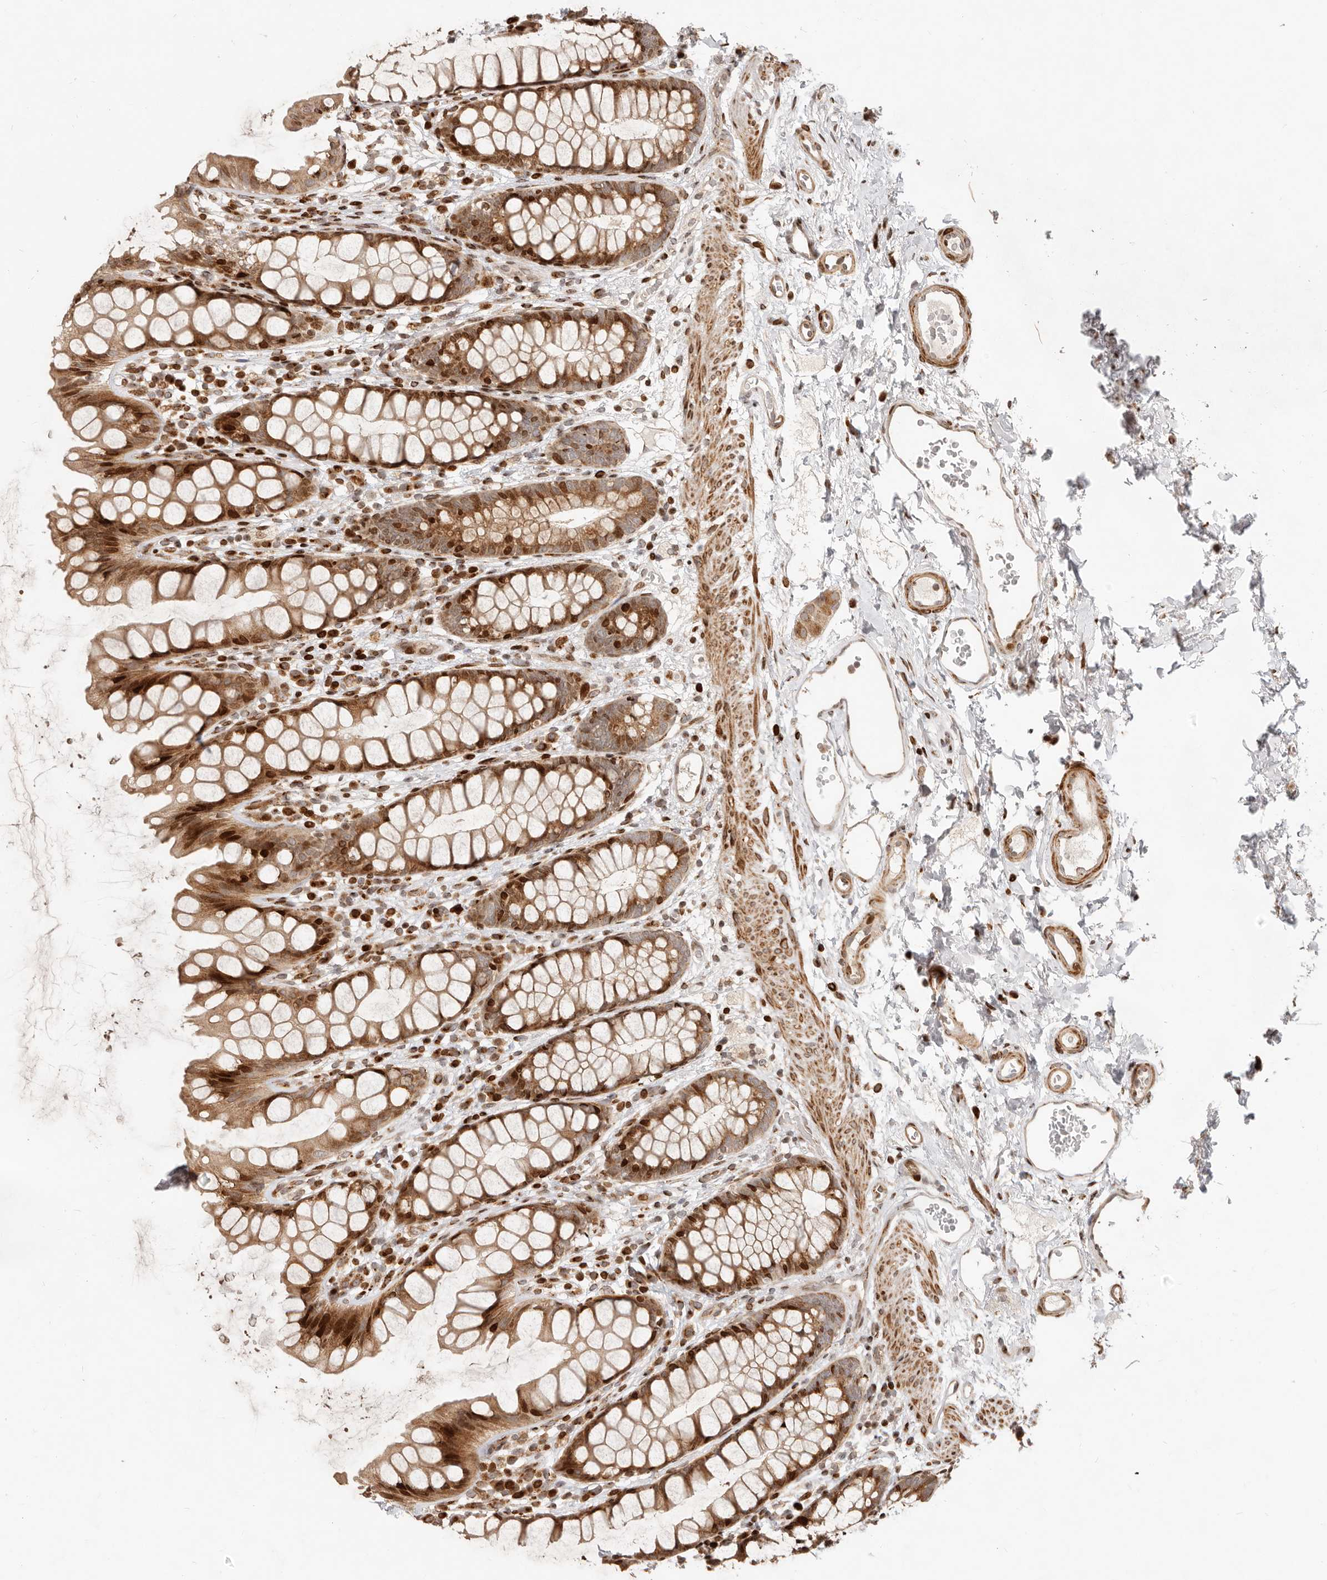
{"staining": {"intensity": "strong", "quantity": ">75%", "location": "cytoplasmic/membranous,nuclear"}, "tissue": "rectum", "cell_type": "Glandular cells", "image_type": "normal", "snomed": [{"axis": "morphology", "description": "Normal tissue, NOS"}, {"axis": "topography", "description": "Rectum"}], "caption": "DAB immunohistochemical staining of unremarkable rectum demonstrates strong cytoplasmic/membranous,nuclear protein staining in approximately >75% of glandular cells.", "gene": "TRIM4", "patient": {"sex": "female", "age": 65}}